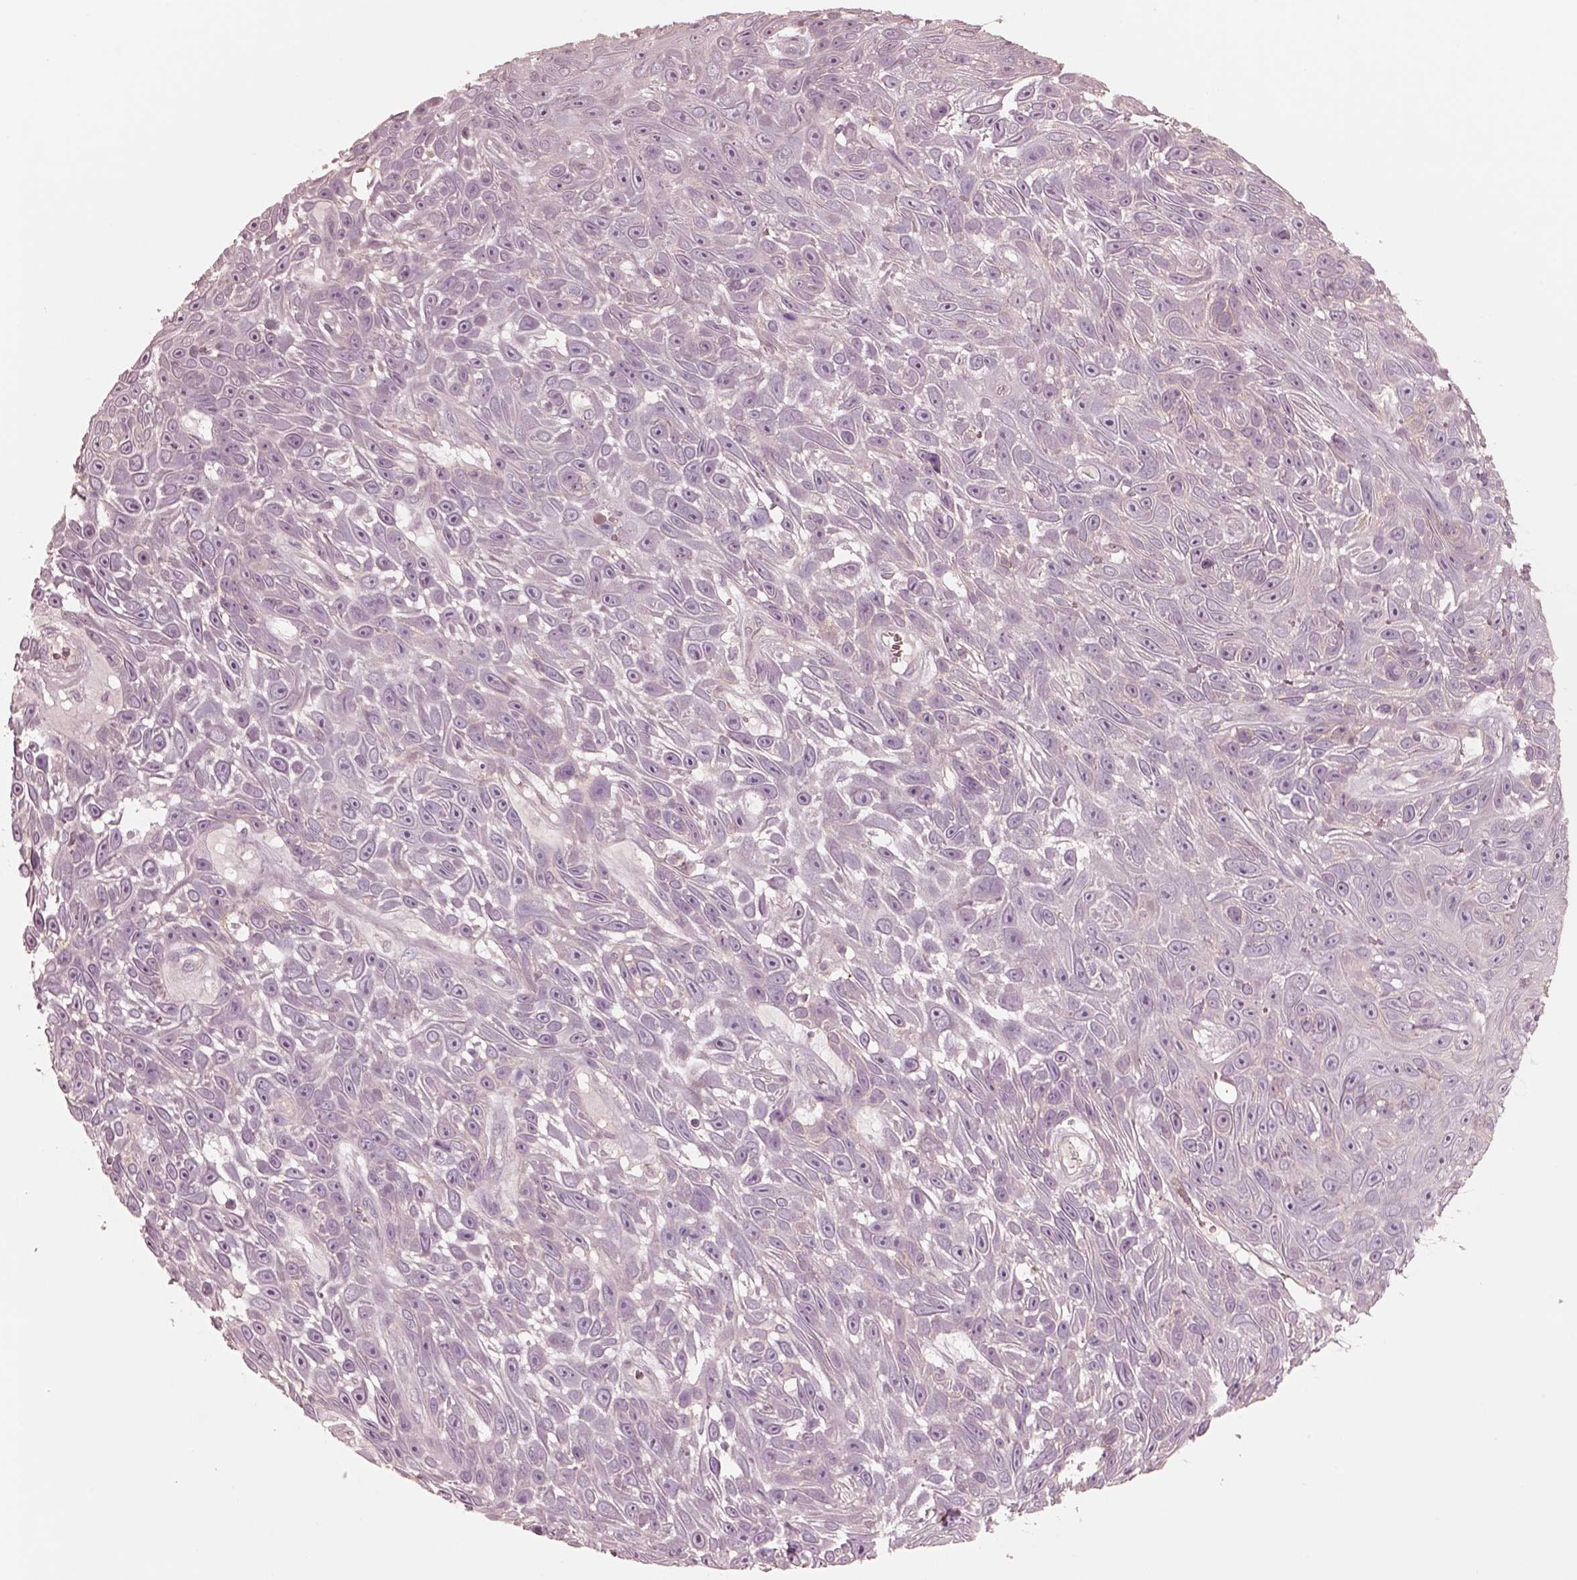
{"staining": {"intensity": "weak", "quantity": "<25%", "location": "cytoplasmic/membranous"}, "tissue": "skin cancer", "cell_type": "Tumor cells", "image_type": "cancer", "snomed": [{"axis": "morphology", "description": "Squamous cell carcinoma, NOS"}, {"axis": "topography", "description": "Skin"}], "caption": "High magnification brightfield microscopy of skin squamous cell carcinoma stained with DAB (brown) and counterstained with hematoxylin (blue): tumor cells show no significant positivity. (Brightfield microscopy of DAB immunohistochemistry (IHC) at high magnification).", "gene": "GPRIN1", "patient": {"sex": "male", "age": 82}}